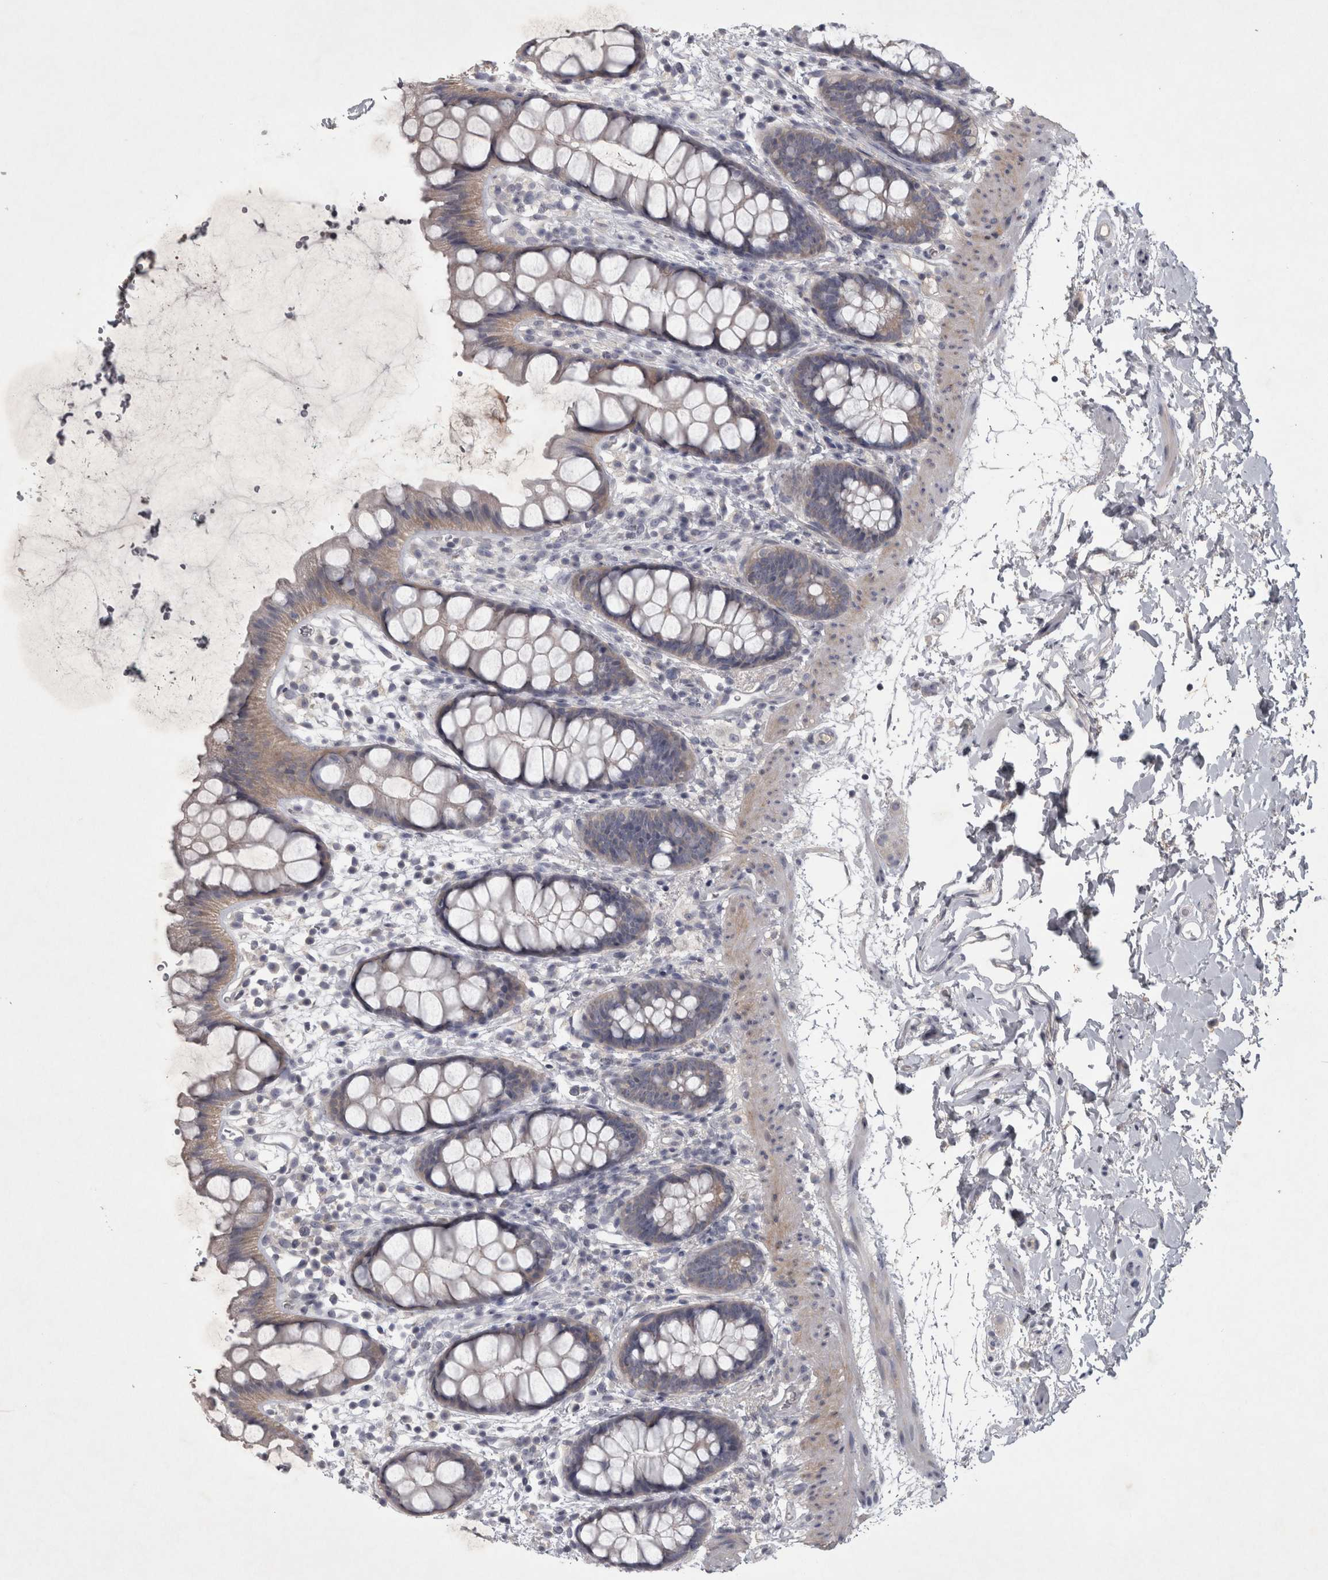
{"staining": {"intensity": "weak", "quantity": "<25%", "location": "cytoplasmic/membranous"}, "tissue": "rectum", "cell_type": "Glandular cells", "image_type": "normal", "snomed": [{"axis": "morphology", "description": "Normal tissue, NOS"}, {"axis": "topography", "description": "Rectum"}], "caption": "Immunohistochemical staining of benign rectum demonstrates no significant staining in glandular cells. (DAB (3,3'-diaminobenzidine) immunohistochemistry (IHC), high magnification).", "gene": "ENPP7", "patient": {"sex": "female", "age": 65}}